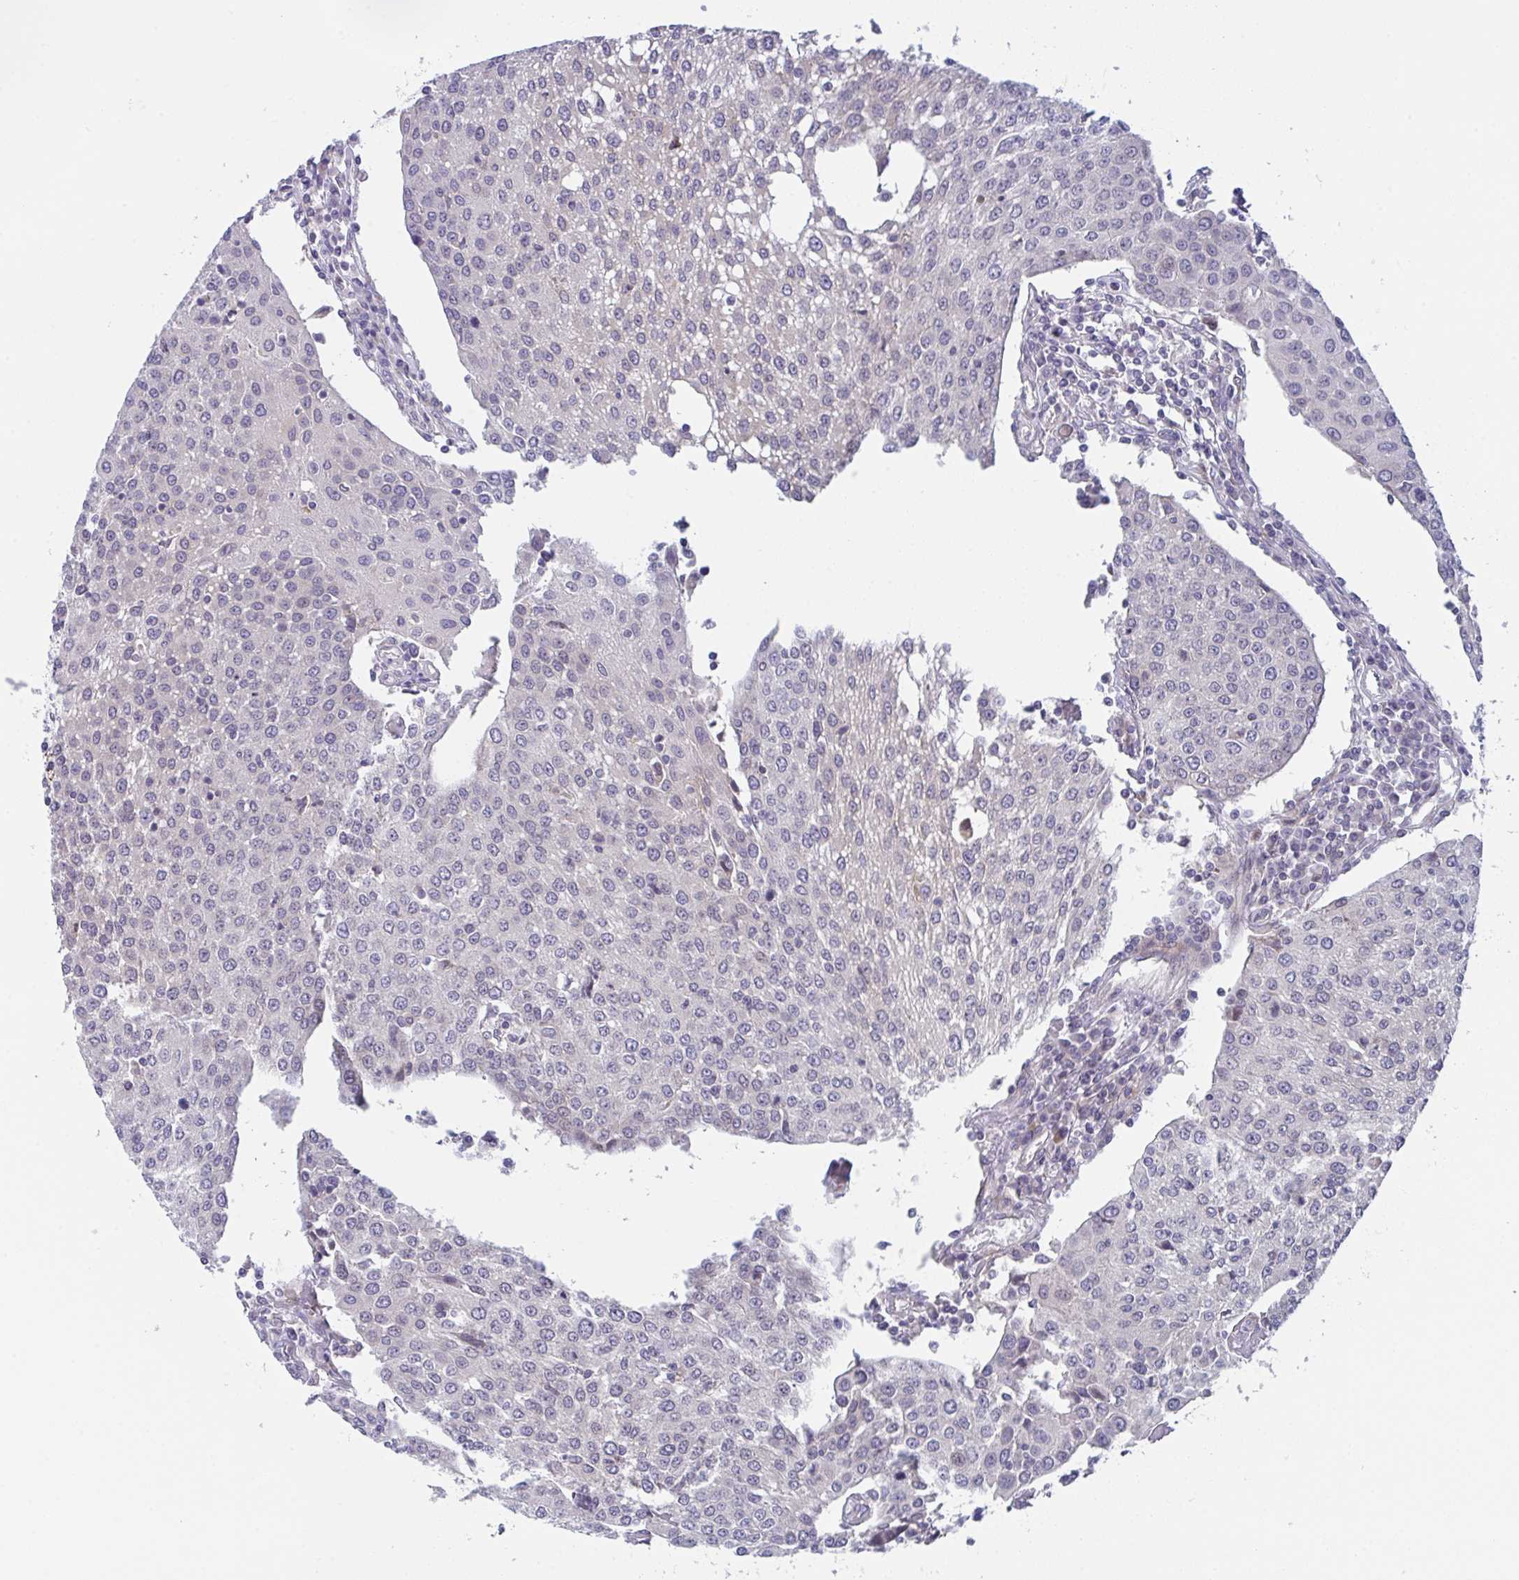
{"staining": {"intensity": "negative", "quantity": "none", "location": "none"}, "tissue": "urothelial cancer", "cell_type": "Tumor cells", "image_type": "cancer", "snomed": [{"axis": "morphology", "description": "Urothelial carcinoma, High grade"}, {"axis": "topography", "description": "Urinary bladder"}], "caption": "DAB immunohistochemical staining of human urothelial cancer reveals no significant expression in tumor cells.", "gene": "RBM18", "patient": {"sex": "female", "age": 85}}